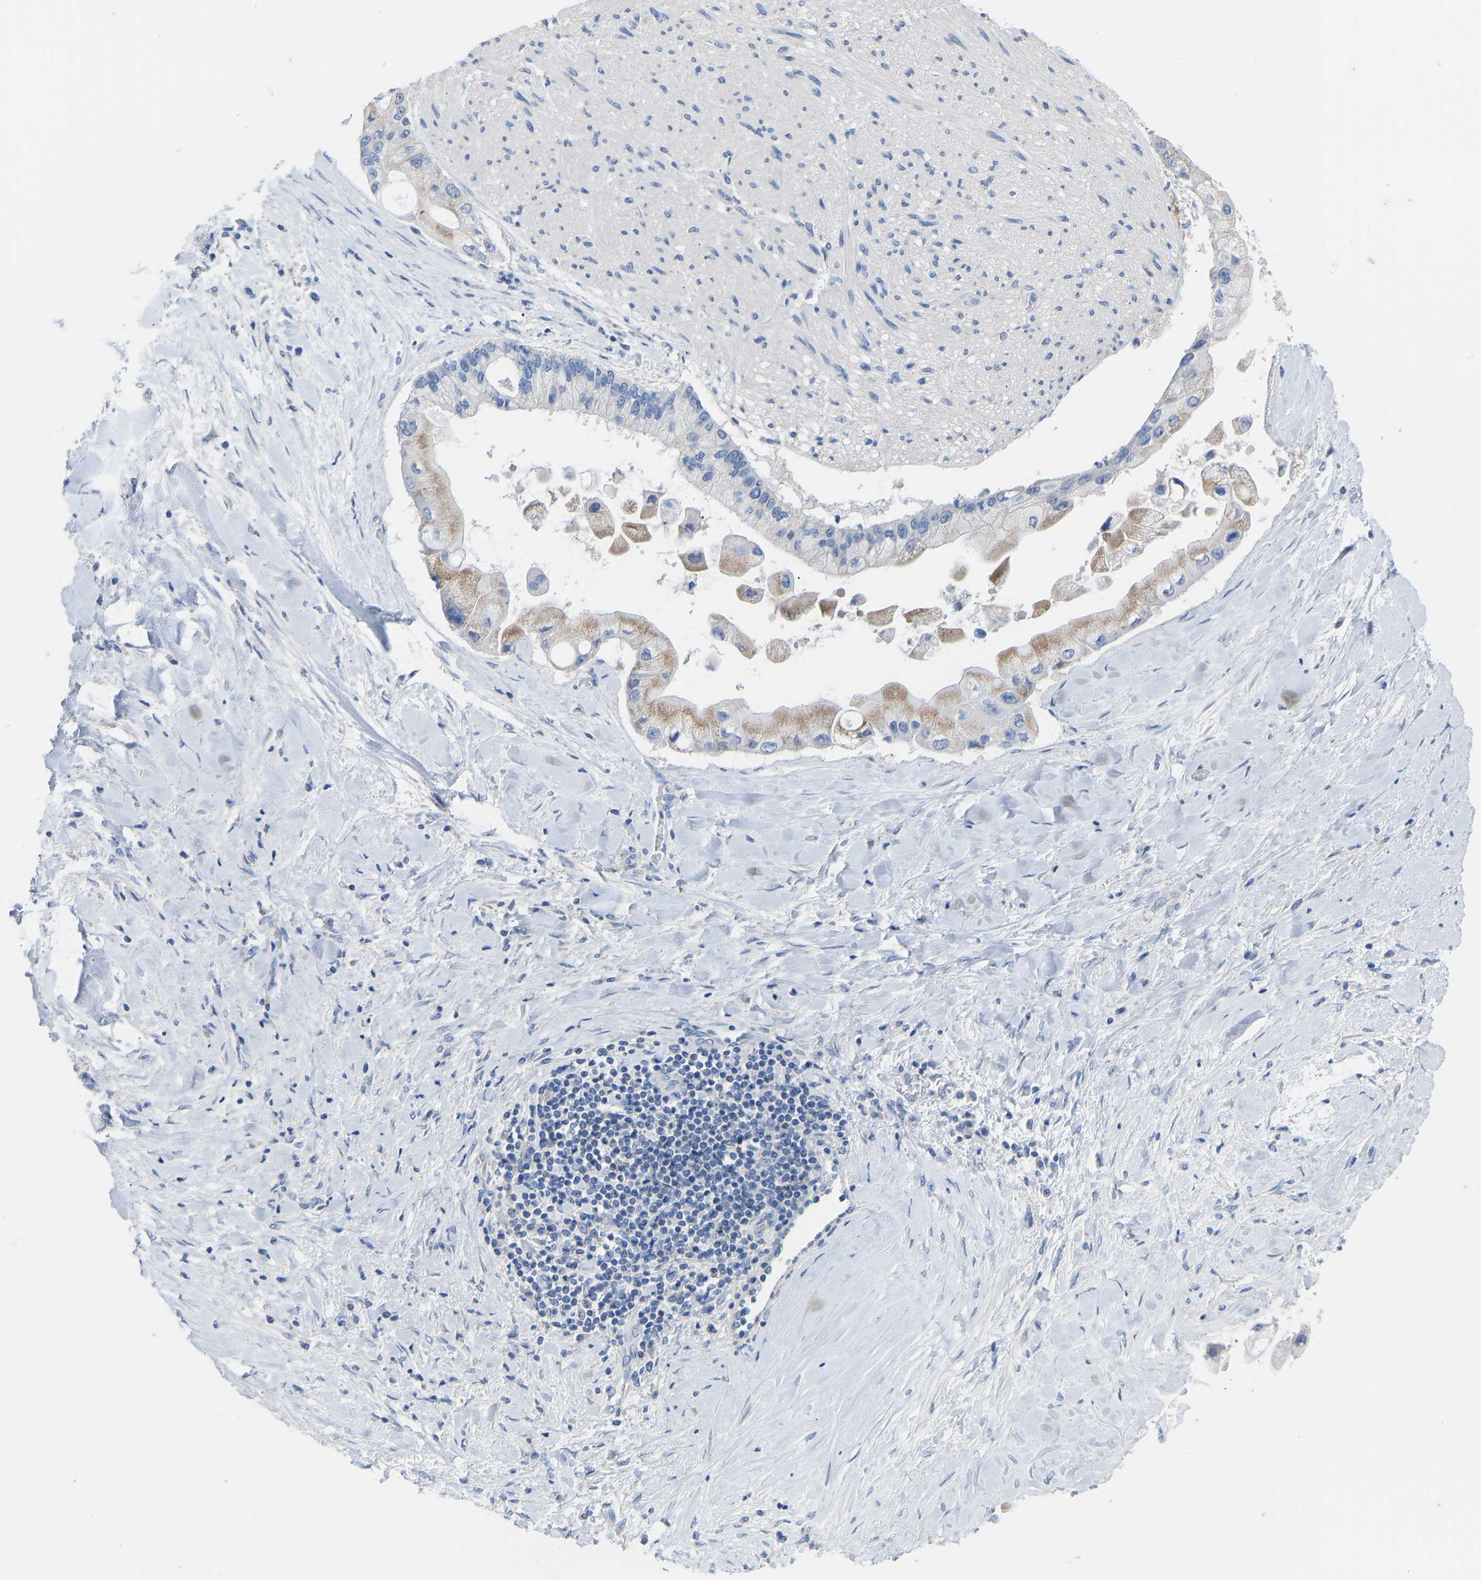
{"staining": {"intensity": "weak", "quantity": "25%-75%", "location": "cytoplasmic/membranous"}, "tissue": "liver cancer", "cell_type": "Tumor cells", "image_type": "cancer", "snomed": [{"axis": "morphology", "description": "Cholangiocarcinoma"}, {"axis": "topography", "description": "Liver"}], "caption": "Liver cancer stained with DAB (3,3'-diaminobenzidine) immunohistochemistry demonstrates low levels of weak cytoplasmic/membranous positivity in about 25%-75% of tumor cells.", "gene": "OLIG2", "patient": {"sex": "male", "age": 50}}